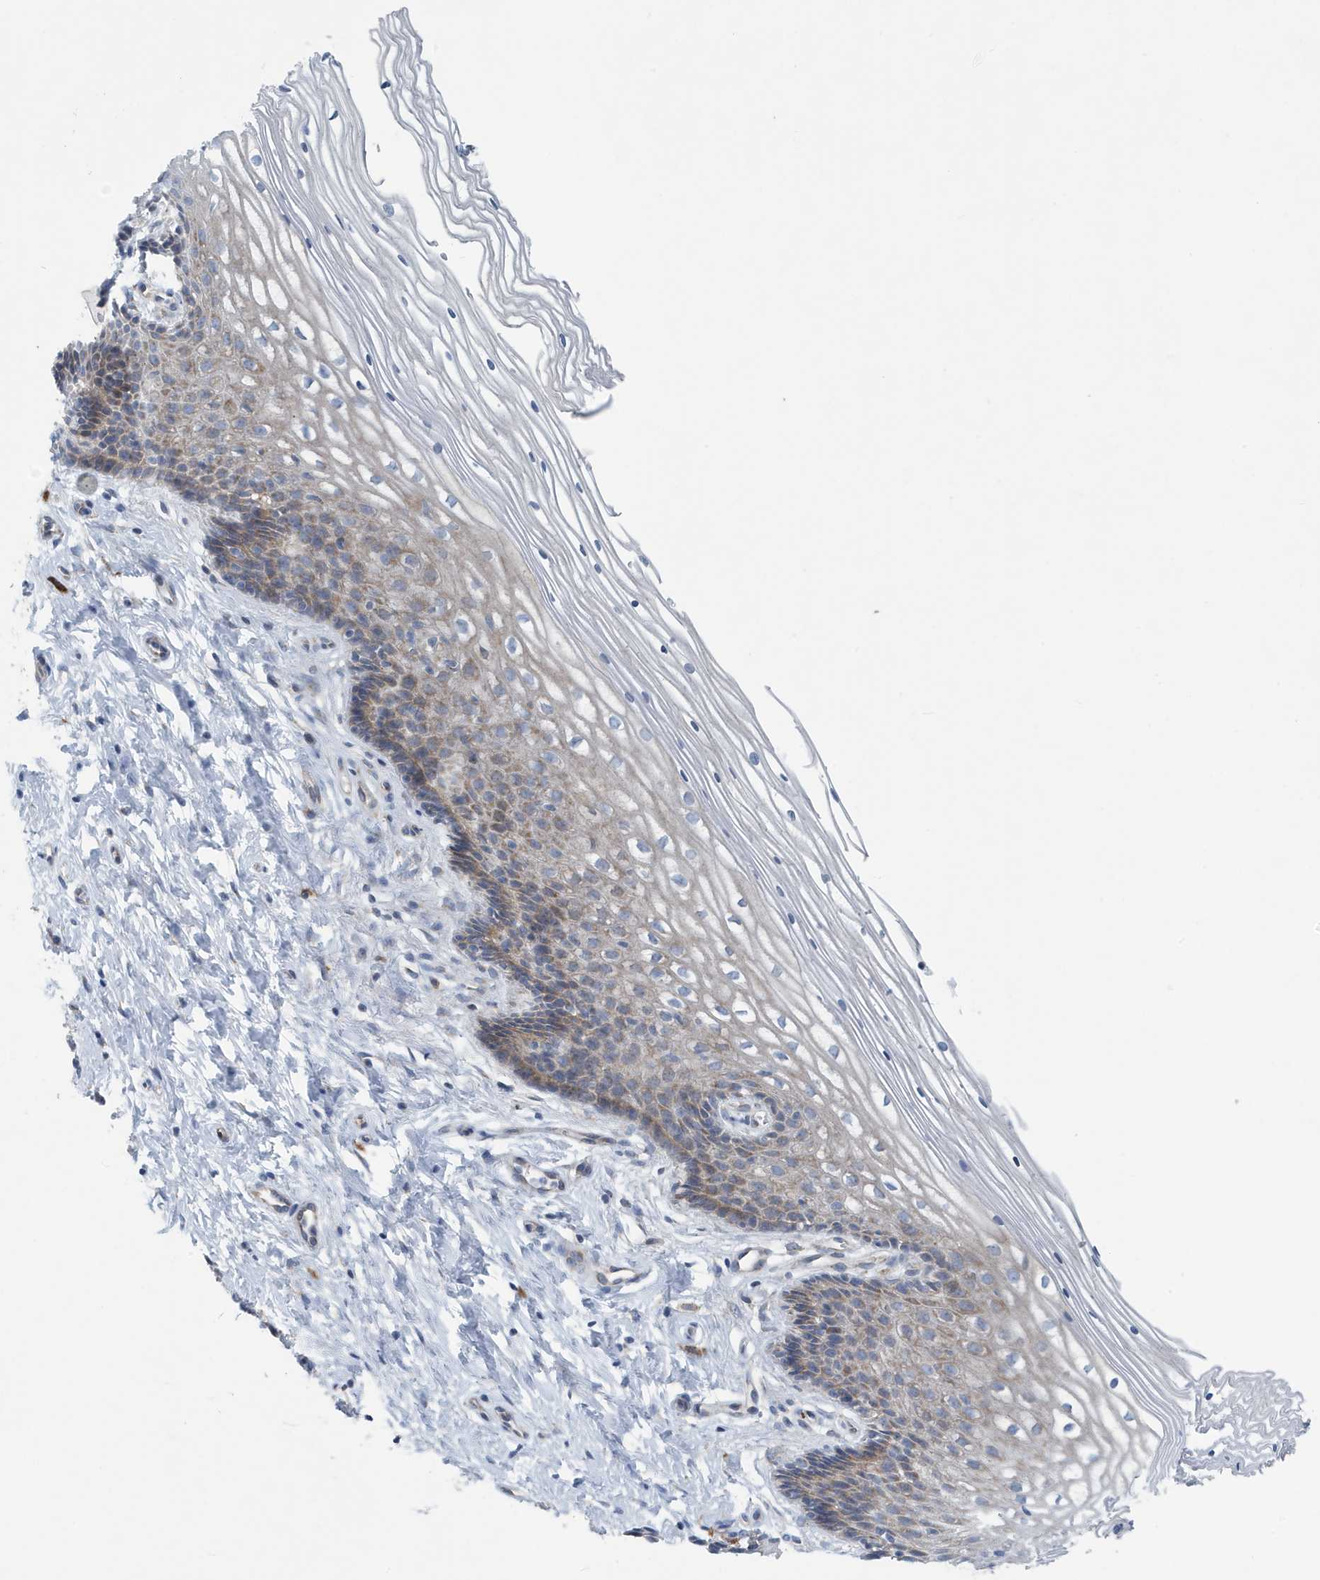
{"staining": {"intensity": "weak", "quantity": "25%-75%", "location": "cytoplasmic/membranous"}, "tissue": "cervix", "cell_type": "Glandular cells", "image_type": "normal", "snomed": [{"axis": "morphology", "description": "Normal tissue, NOS"}, {"axis": "topography", "description": "Cervix"}], "caption": "An image of human cervix stained for a protein exhibits weak cytoplasmic/membranous brown staining in glandular cells. (DAB (3,3'-diaminobenzidine) = brown stain, brightfield microscopy at high magnification).", "gene": "PPM1M", "patient": {"sex": "female", "age": 33}}